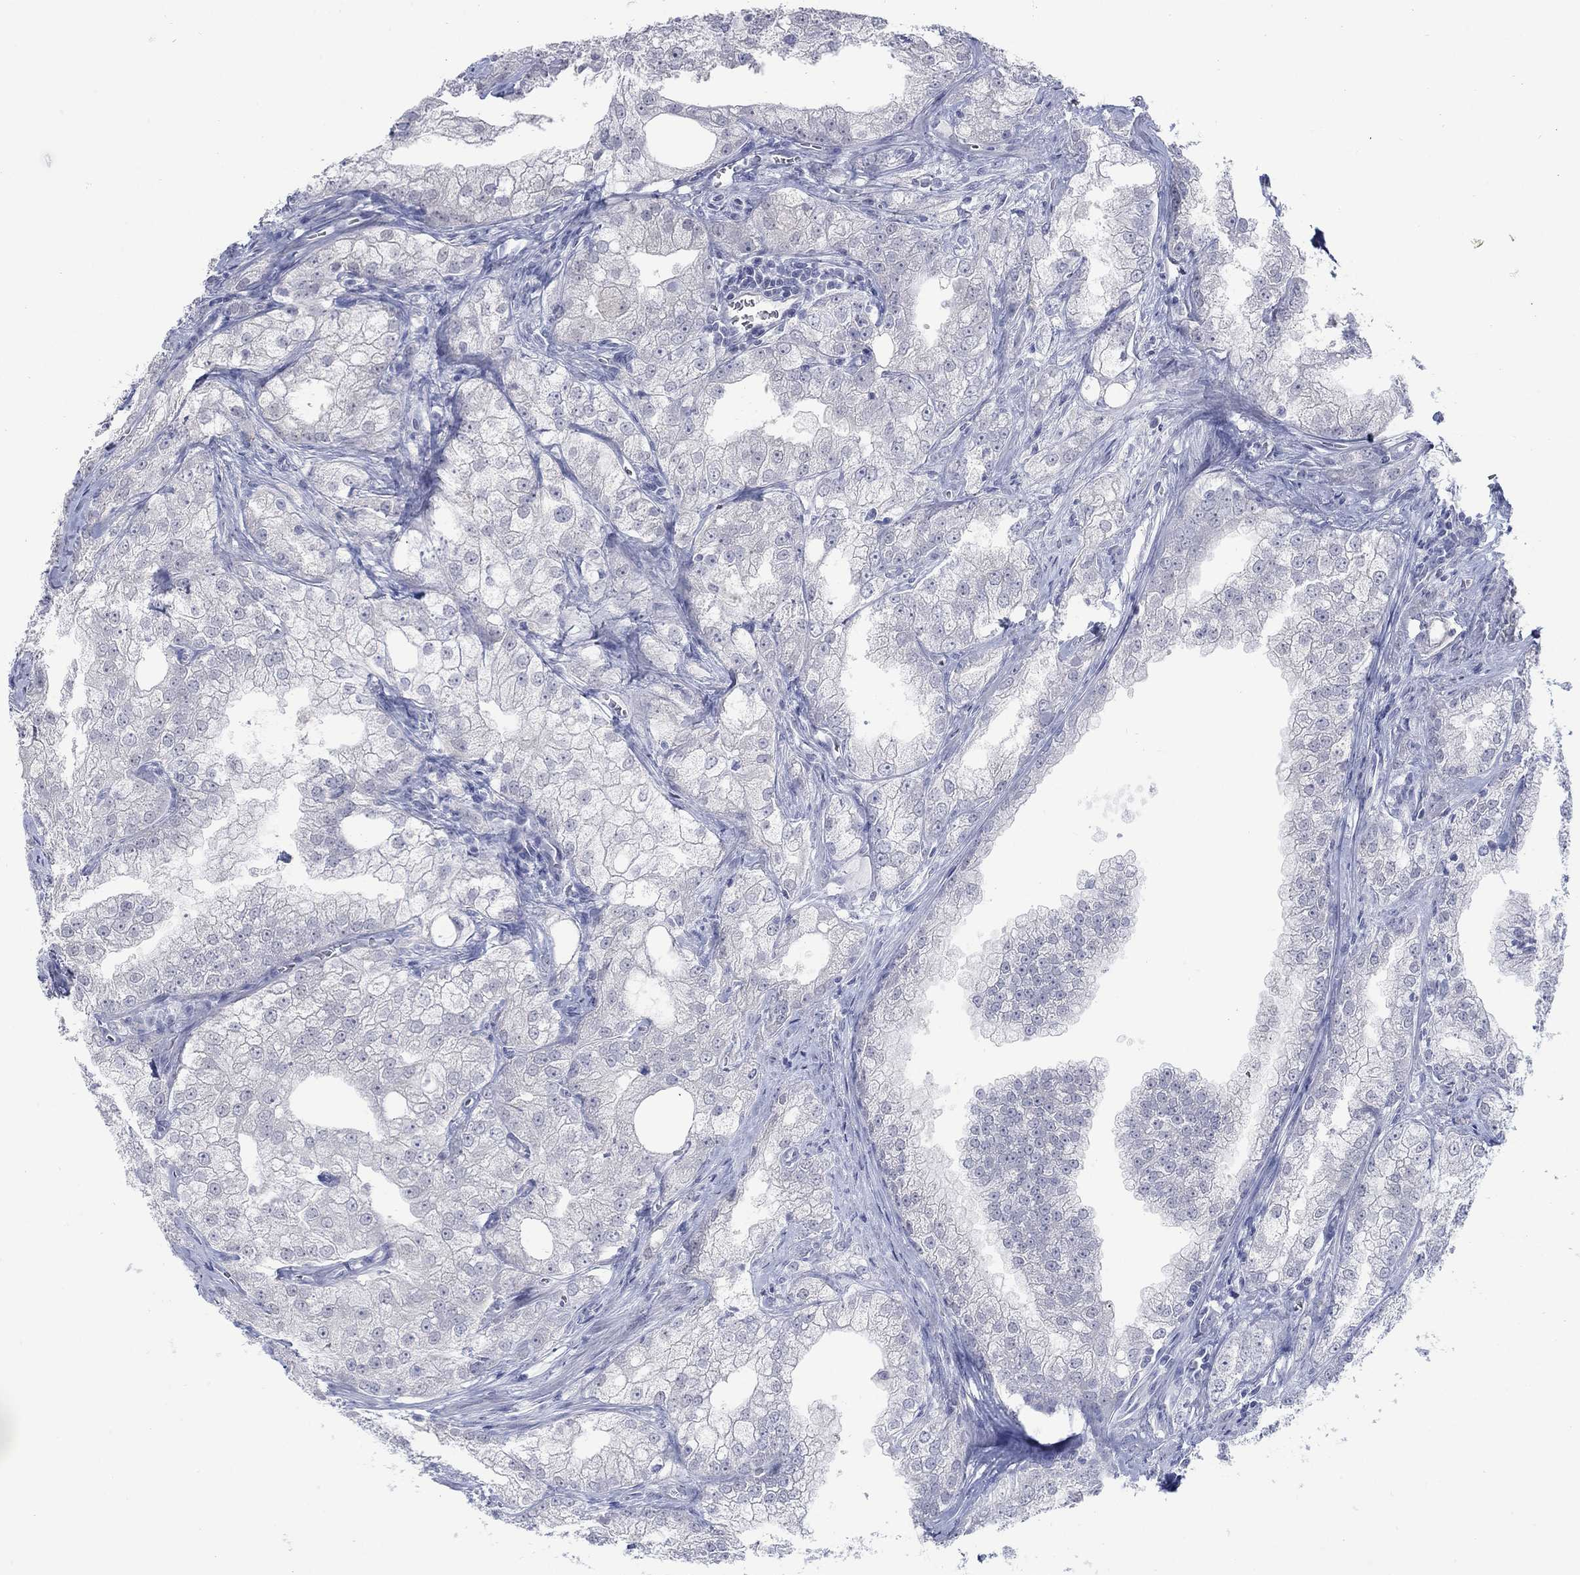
{"staining": {"intensity": "negative", "quantity": "none", "location": "none"}, "tissue": "prostate cancer", "cell_type": "Tumor cells", "image_type": "cancer", "snomed": [{"axis": "morphology", "description": "Adenocarcinoma, NOS"}, {"axis": "topography", "description": "Prostate"}], "caption": "The histopathology image exhibits no staining of tumor cells in prostate adenocarcinoma. Brightfield microscopy of immunohistochemistry (IHC) stained with DAB (3,3'-diaminobenzidine) (brown) and hematoxylin (blue), captured at high magnification.", "gene": "ATP6V1G2", "patient": {"sex": "male", "age": 70}}